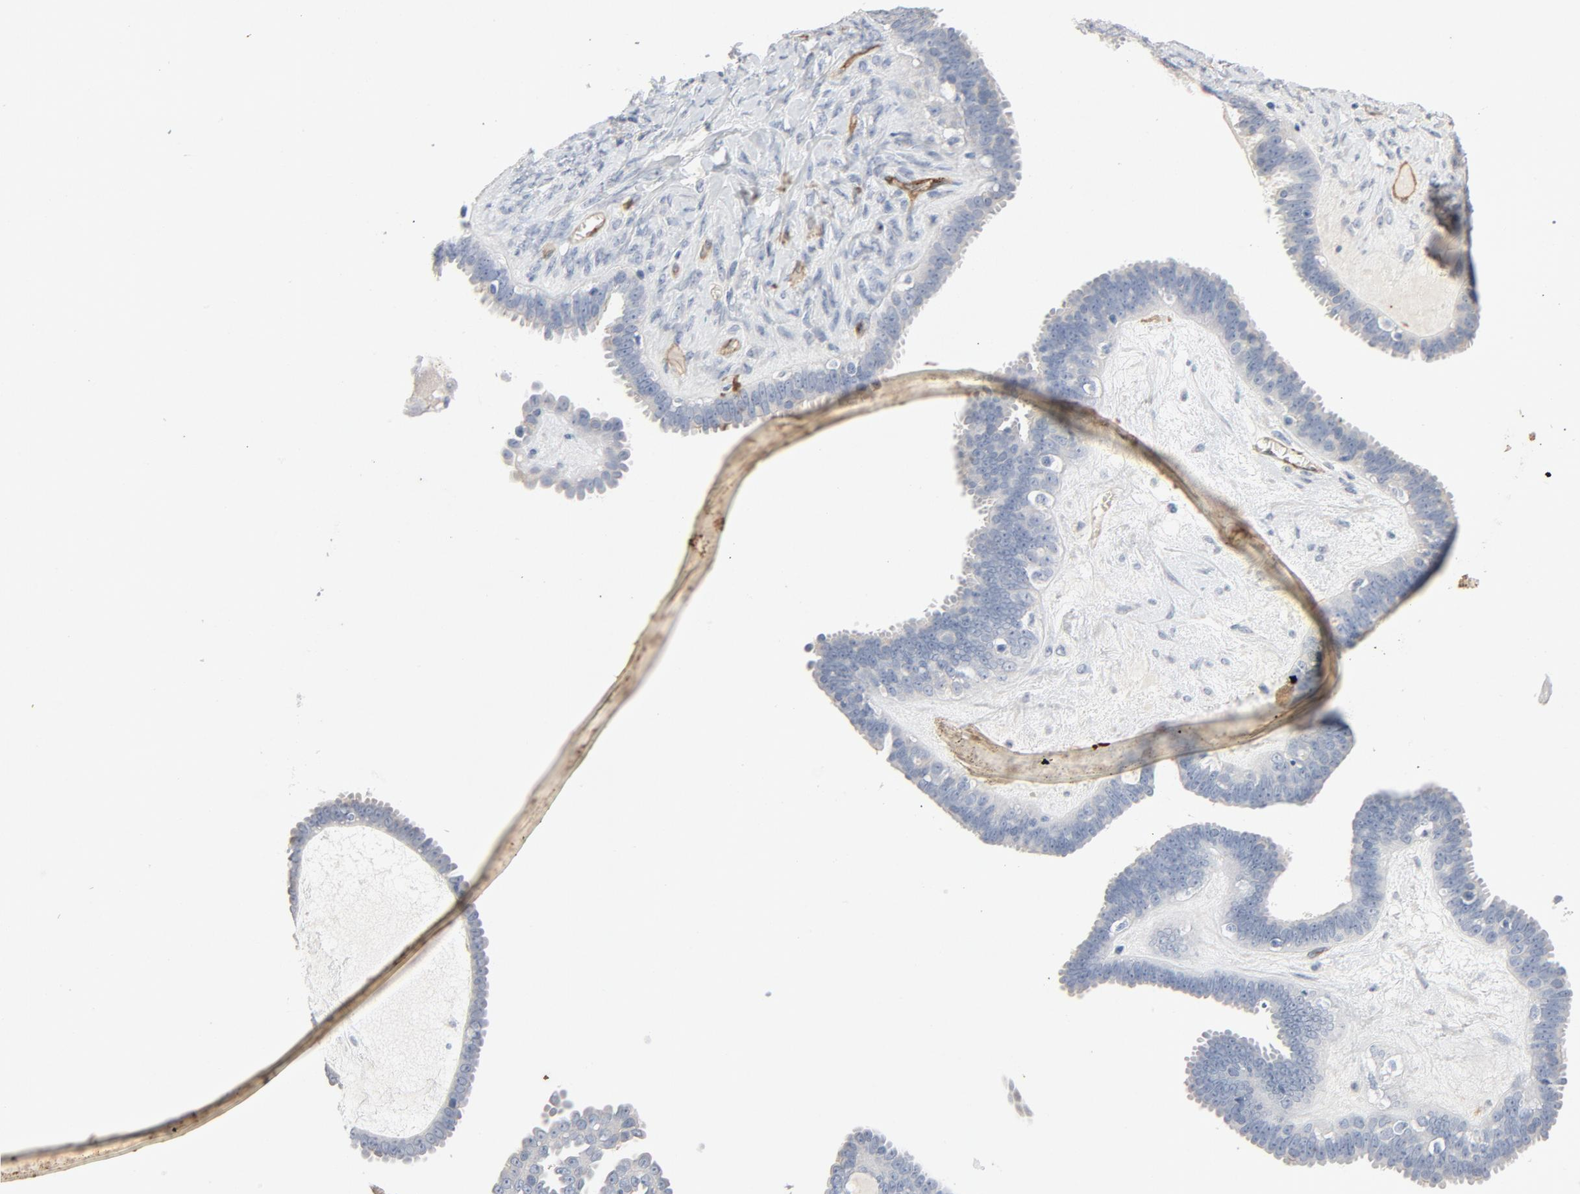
{"staining": {"intensity": "negative", "quantity": "none", "location": "none"}, "tissue": "ovarian cancer", "cell_type": "Tumor cells", "image_type": "cancer", "snomed": [{"axis": "morphology", "description": "Cystadenocarcinoma, serous, NOS"}, {"axis": "topography", "description": "Ovary"}], "caption": "Human ovarian cancer (serous cystadenocarcinoma) stained for a protein using IHC shows no positivity in tumor cells.", "gene": "KDR", "patient": {"sex": "female", "age": 71}}